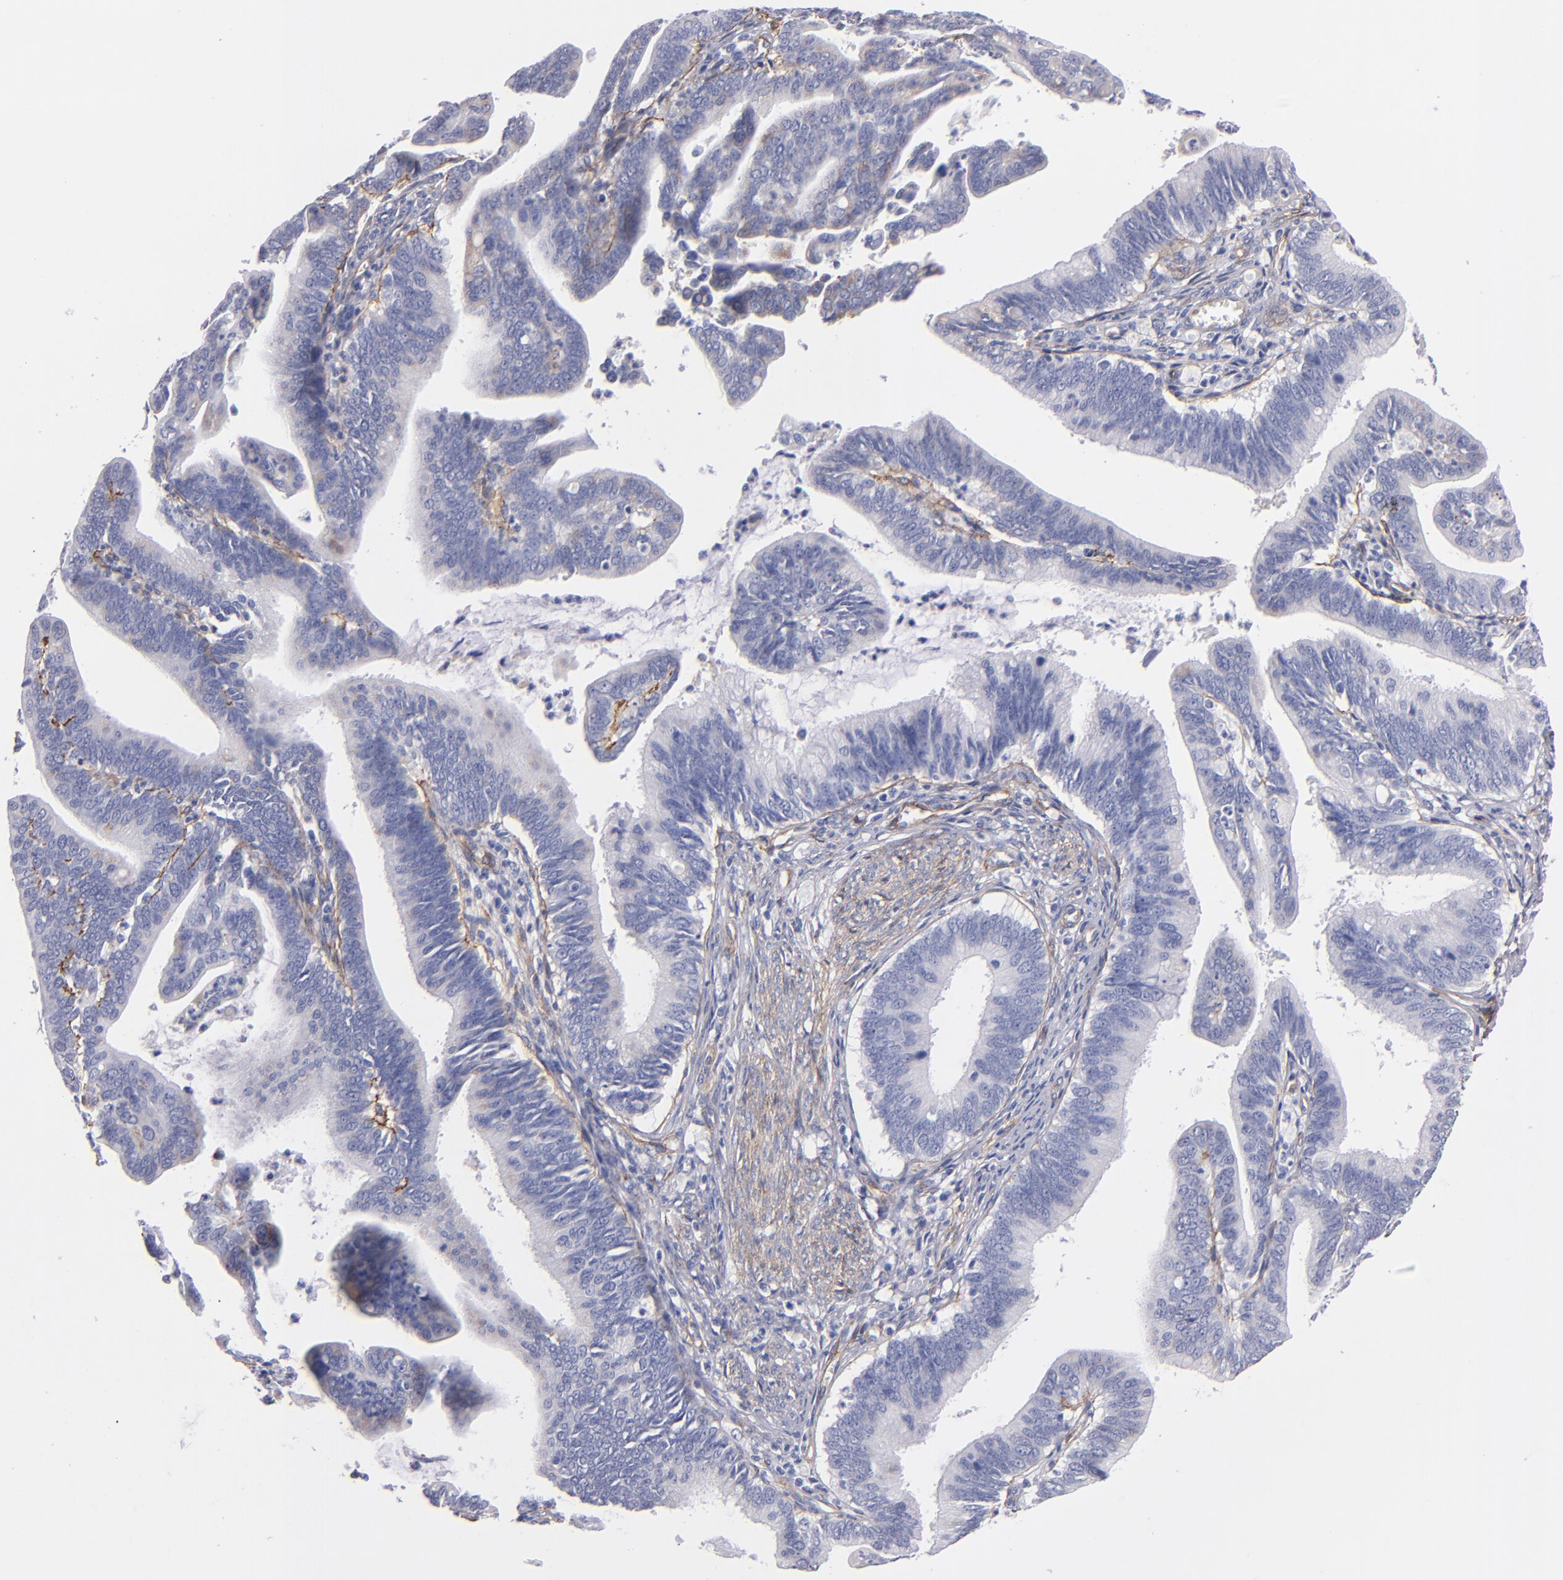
{"staining": {"intensity": "negative", "quantity": "none", "location": "none"}, "tissue": "cervical cancer", "cell_type": "Tumor cells", "image_type": "cancer", "snomed": [{"axis": "morphology", "description": "Adenocarcinoma, NOS"}, {"axis": "topography", "description": "Cervix"}], "caption": "Immunohistochemical staining of adenocarcinoma (cervical) shows no significant expression in tumor cells.", "gene": "LAMC1", "patient": {"sex": "female", "age": 47}}